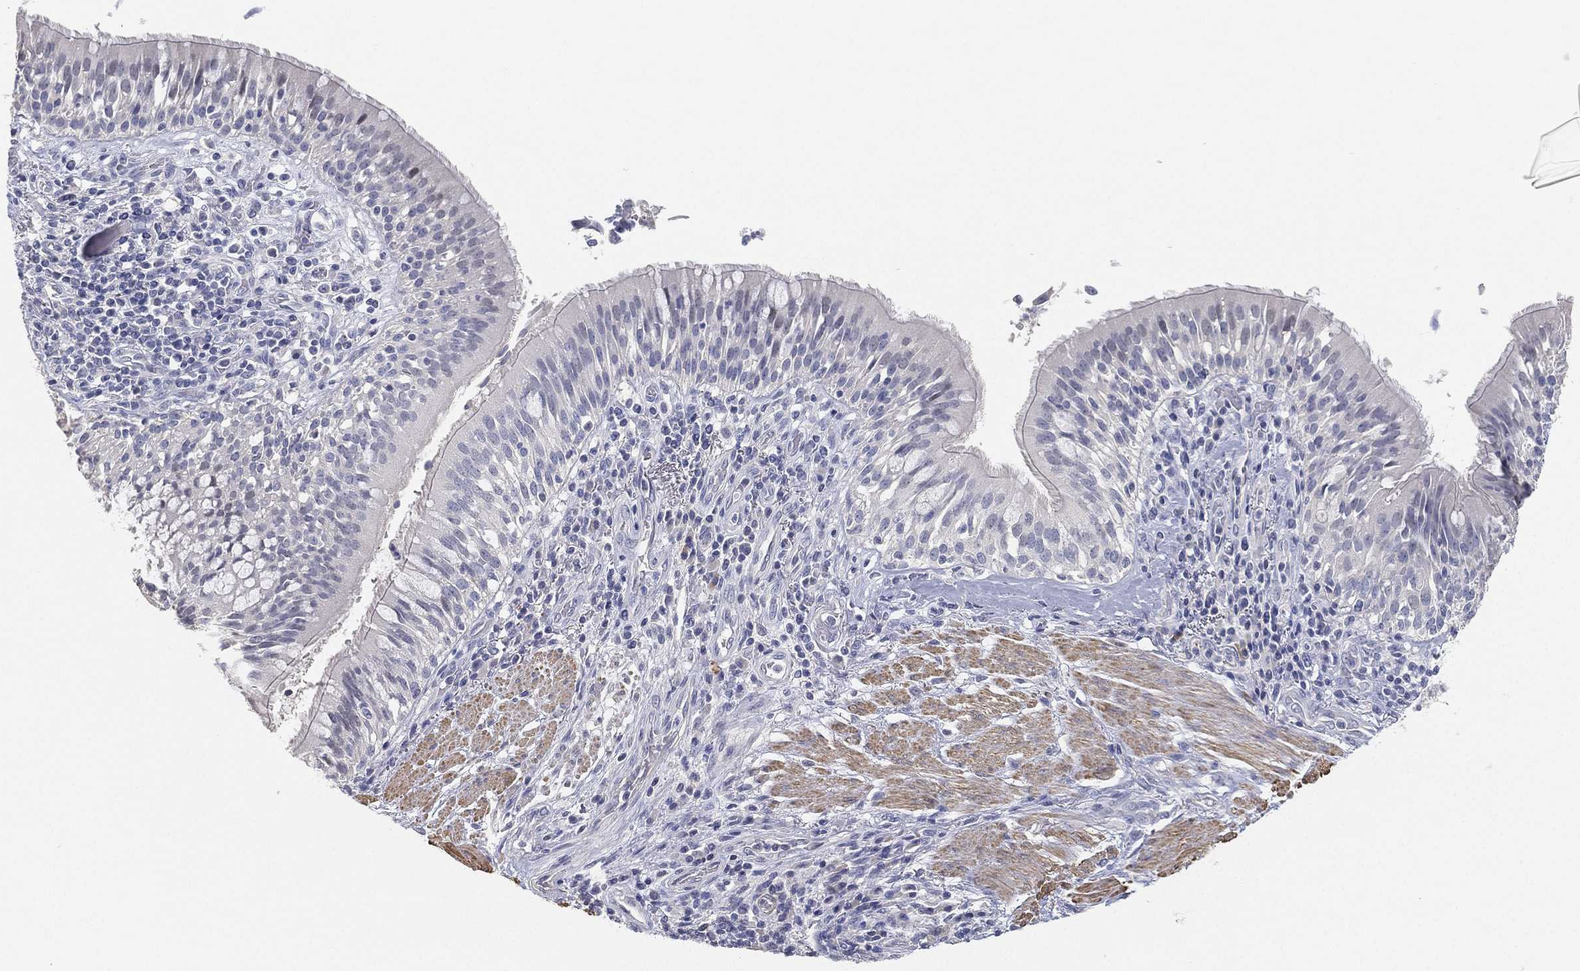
{"staining": {"intensity": "negative", "quantity": "none", "location": "none"}, "tissue": "bronchus", "cell_type": "Respiratory epithelial cells", "image_type": "normal", "snomed": [{"axis": "morphology", "description": "Normal tissue, NOS"}, {"axis": "morphology", "description": "Squamous cell carcinoma, NOS"}, {"axis": "topography", "description": "Bronchus"}, {"axis": "topography", "description": "Lung"}], "caption": "The photomicrograph displays no significant staining in respiratory epithelial cells of bronchus.", "gene": "GPR61", "patient": {"sex": "male", "age": 64}}